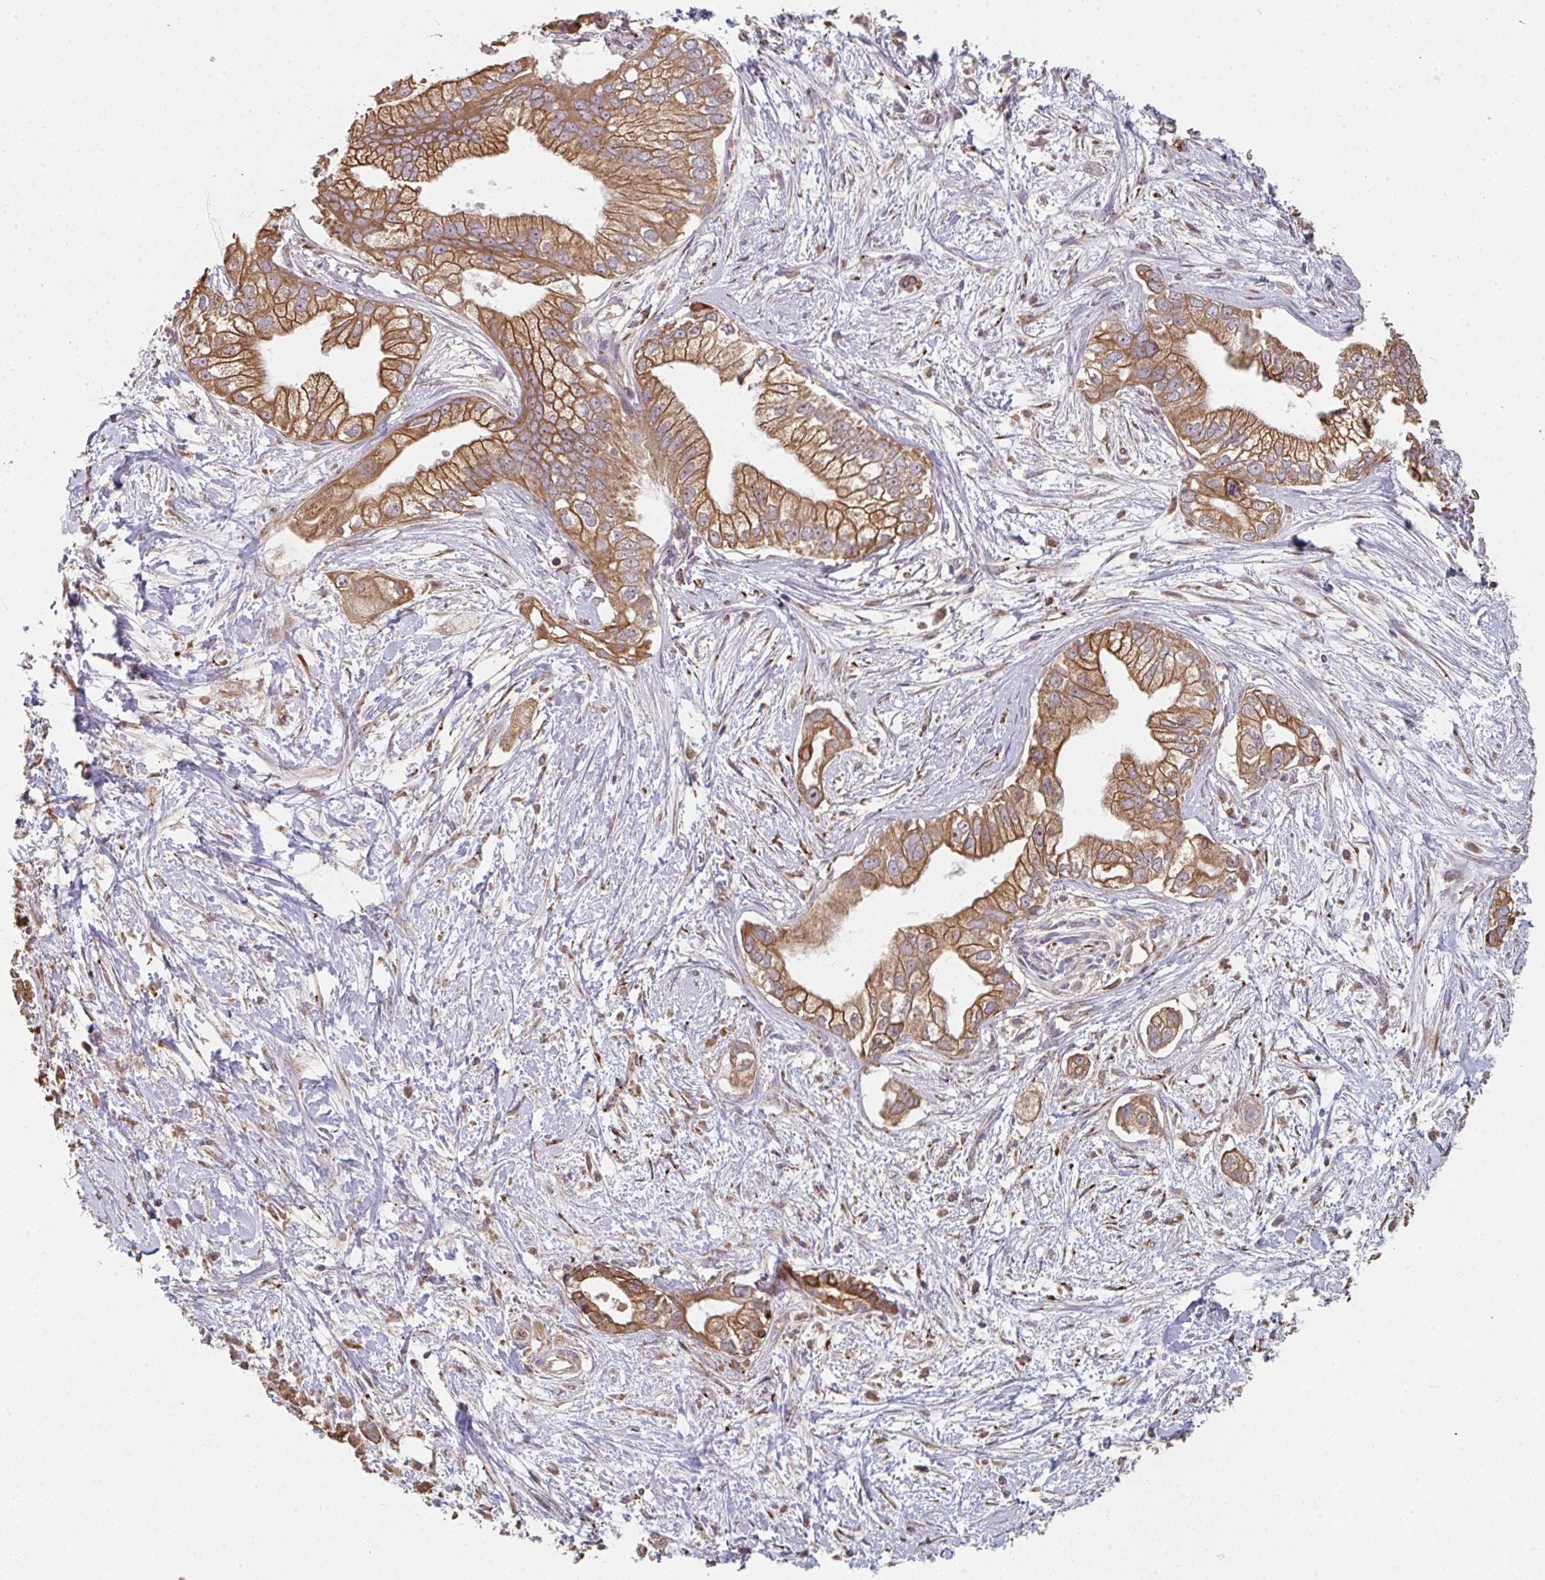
{"staining": {"intensity": "moderate", "quantity": ">75%", "location": "cytoplasmic/membranous"}, "tissue": "pancreatic cancer", "cell_type": "Tumor cells", "image_type": "cancer", "snomed": [{"axis": "morphology", "description": "Adenocarcinoma, NOS"}, {"axis": "topography", "description": "Pancreas"}], "caption": "Immunohistochemistry histopathology image of neoplastic tissue: pancreatic adenocarcinoma stained using immunohistochemistry displays medium levels of moderate protein expression localized specifically in the cytoplasmic/membranous of tumor cells, appearing as a cytoplasmic/membranous brown color.", "gene": "POLG", "patient": {"sex": "male", "age": 70}}